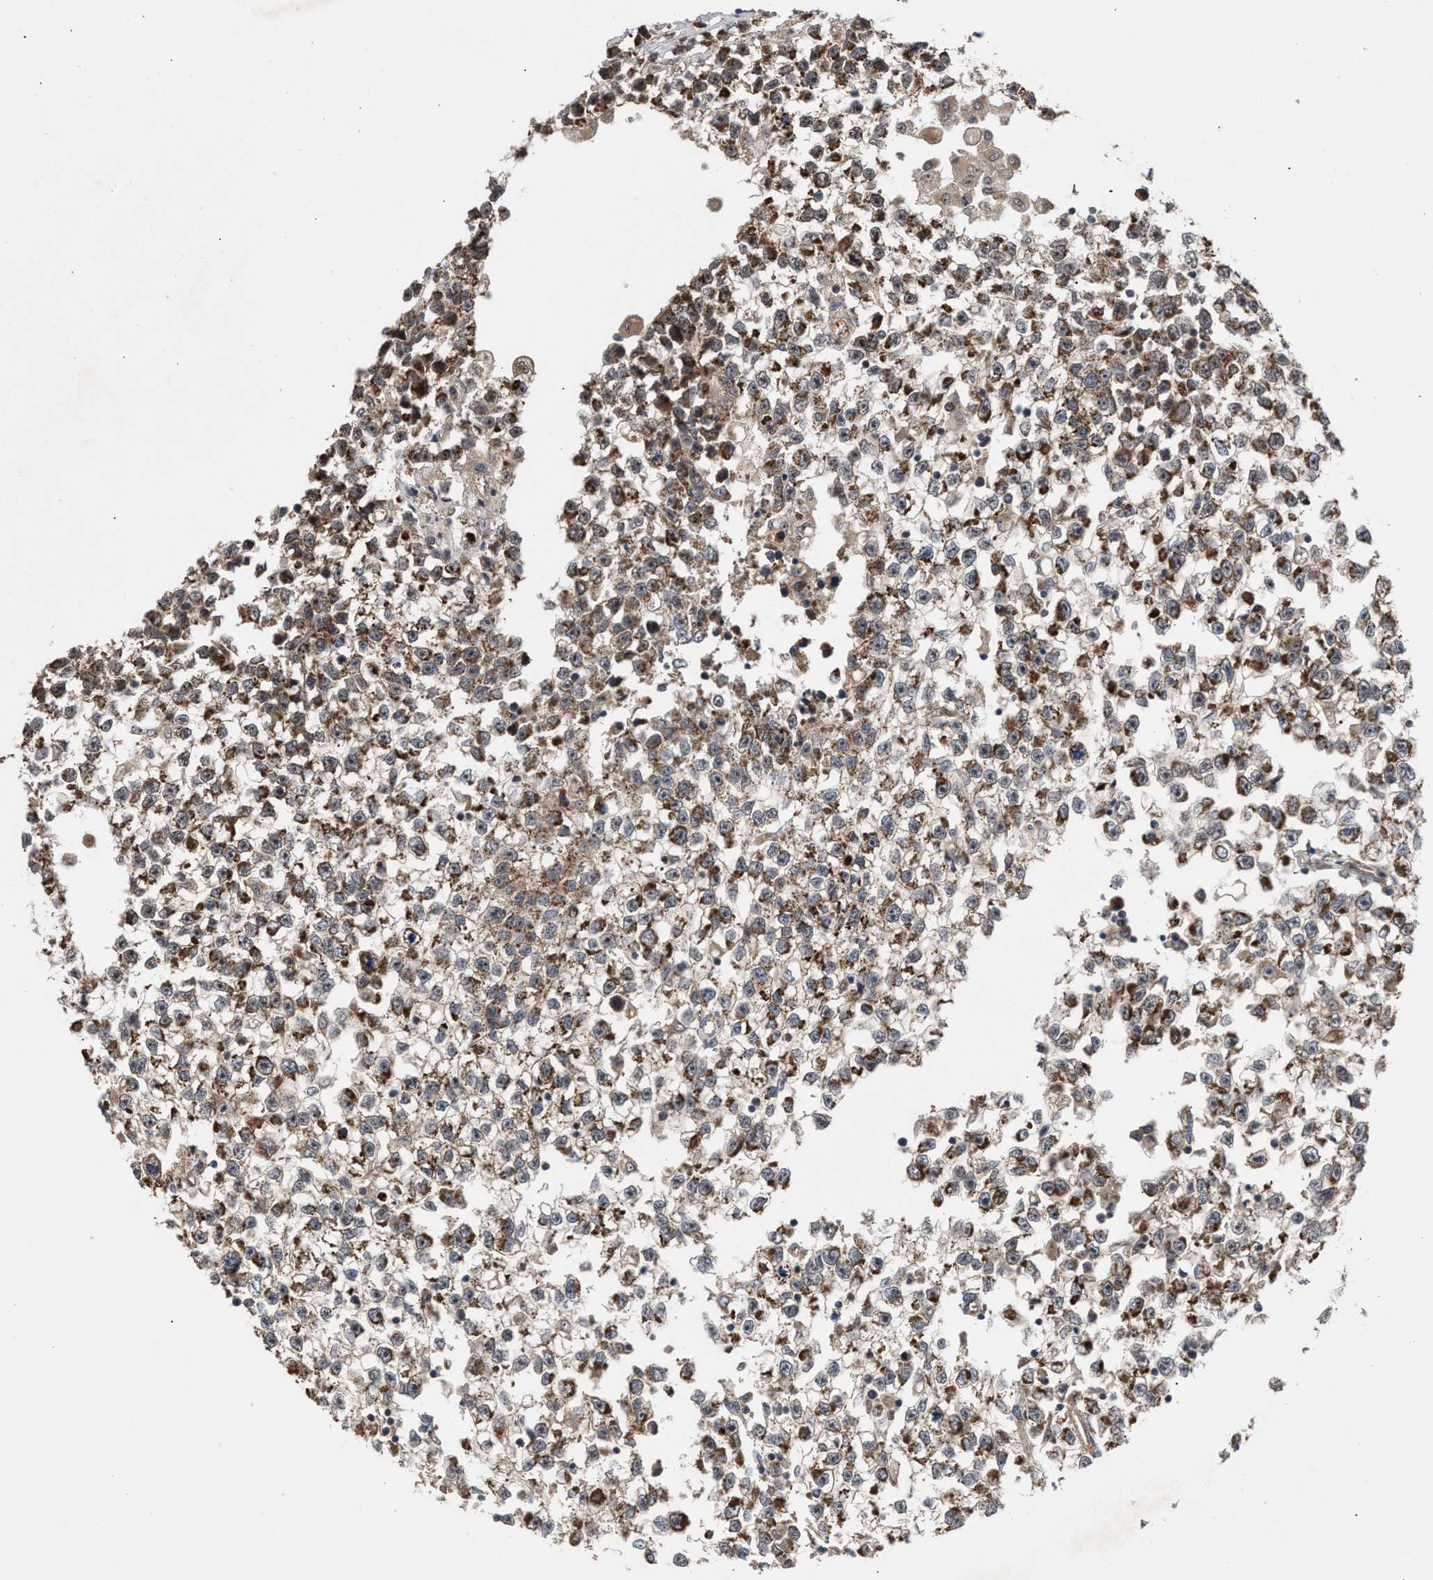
{"staining": {"intensity": "strong", "quantity": ">75%", "location": "cytoplasmic/membranous"}, "tissue": "testis cancer", "cell_type": "Tumor cells", "image_type": "cancer", "snomed": [{"axis": "morphology", "description": "Seminoma, NOS"}, {"axis": "morphology", "description": "Carcinoma, Embryonal, NOS"}, {"axis": "topography", "description": "Testis"}], "caption": "Protein expression analysis of embryonal carcinoma (testis) exhibits strong cytoplasmic/membranous staining in approximately >75% of tumor cells. The staining was performed using DAB (3,3'-diaminobenzidine) to visualize the protein expression in brown, while the nuclei were stained in blue with hematoxylin (Magnification: 20x).", "gene": "EXOSC2", "patient": {"sex": "male", "age": 51}}